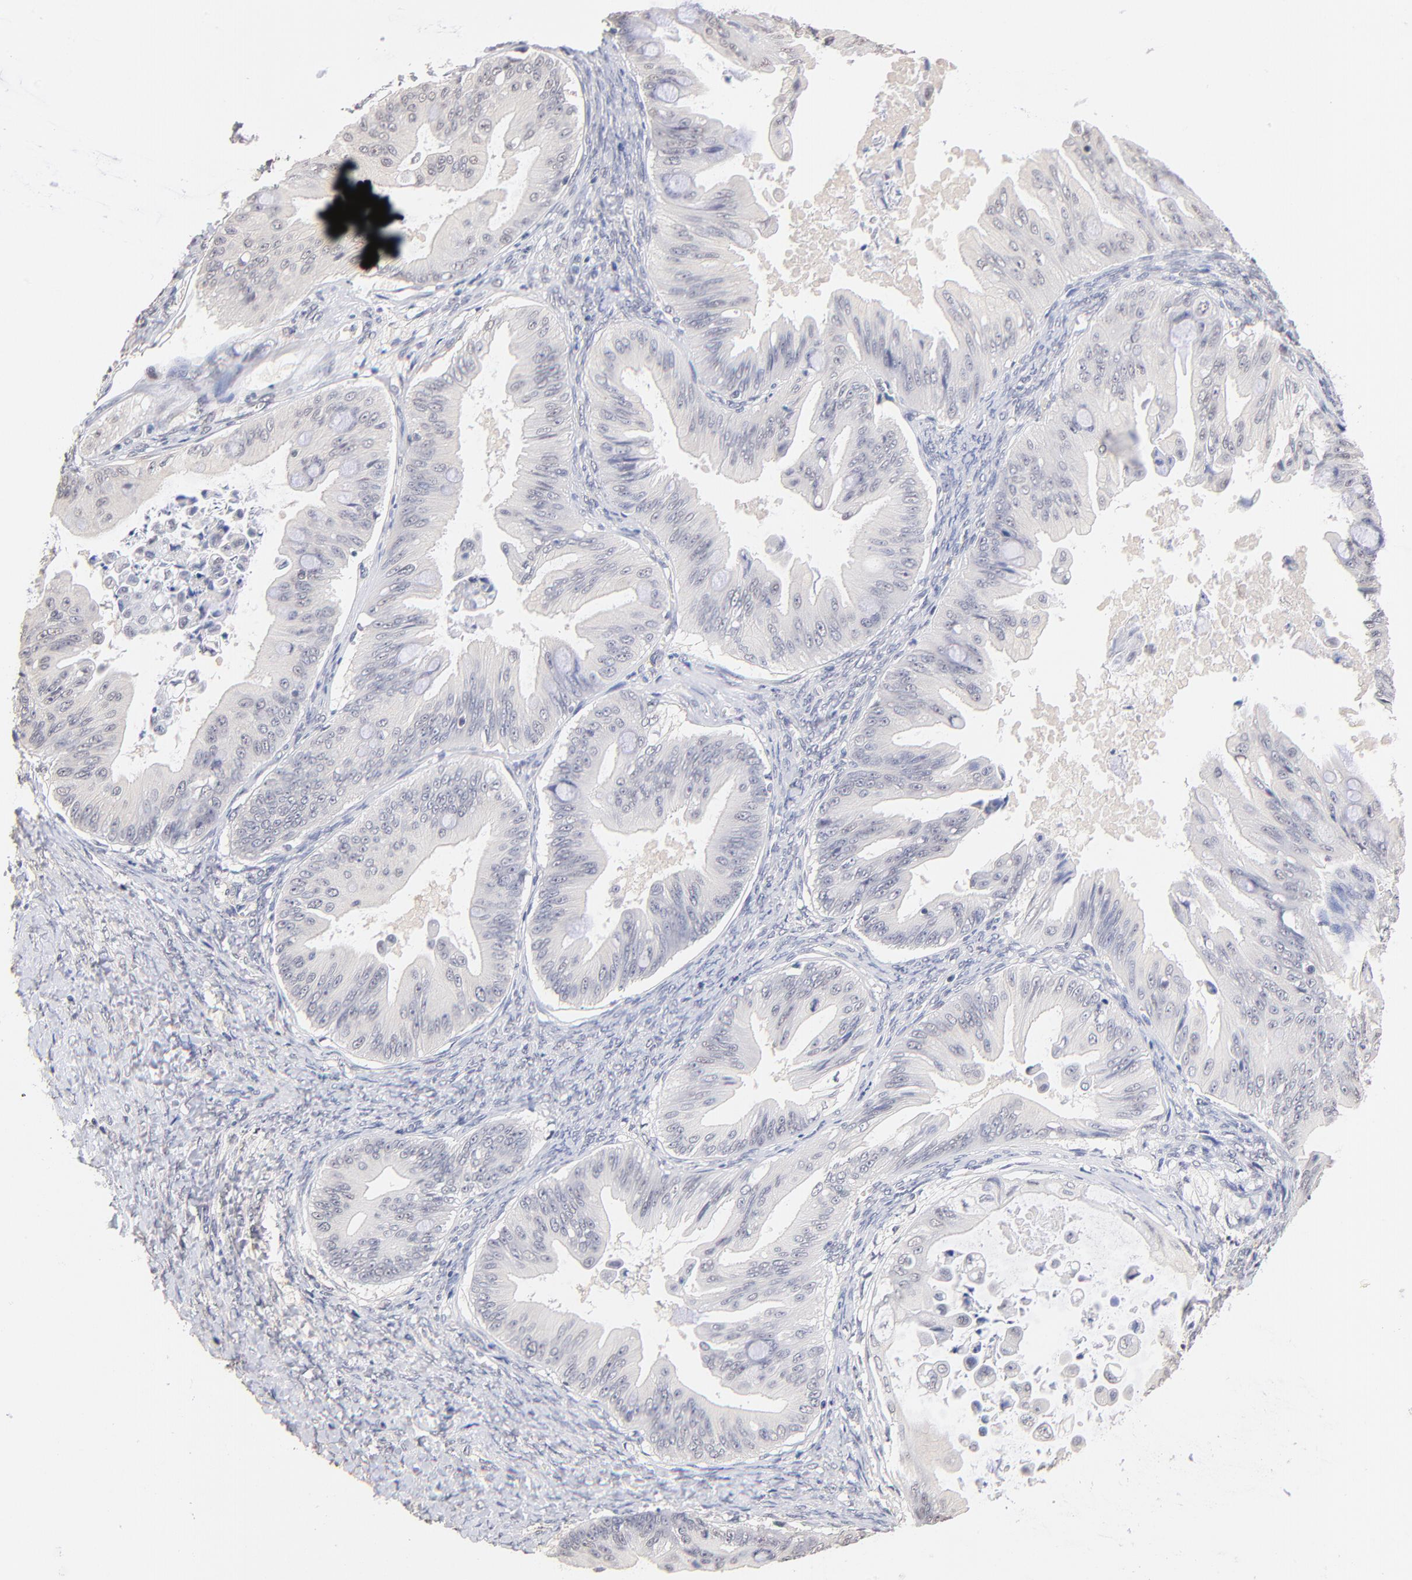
{"staining": {"intensity": "negative", "quantity": "none", "location": "none"}, "tissue": "ovarian cancer", "cell_type": "Tumor cells", "image_type": "cancer", "snomed": [{"axis": "morphology", "description": "Cystadenocarcinoma, mucinous, NOS"}, {"axis": "topography", "description": "Ovary"}], "caption": "High magnification brightfield microscopy of ovarian mucinous cystadenocarcinoma stained with DAB (brown) and counterstained with hematoxylin (blue): tumor cells show no significant positivity.", "gene": "RIBC2", "patient": {"sex": "female", "age": 37}}